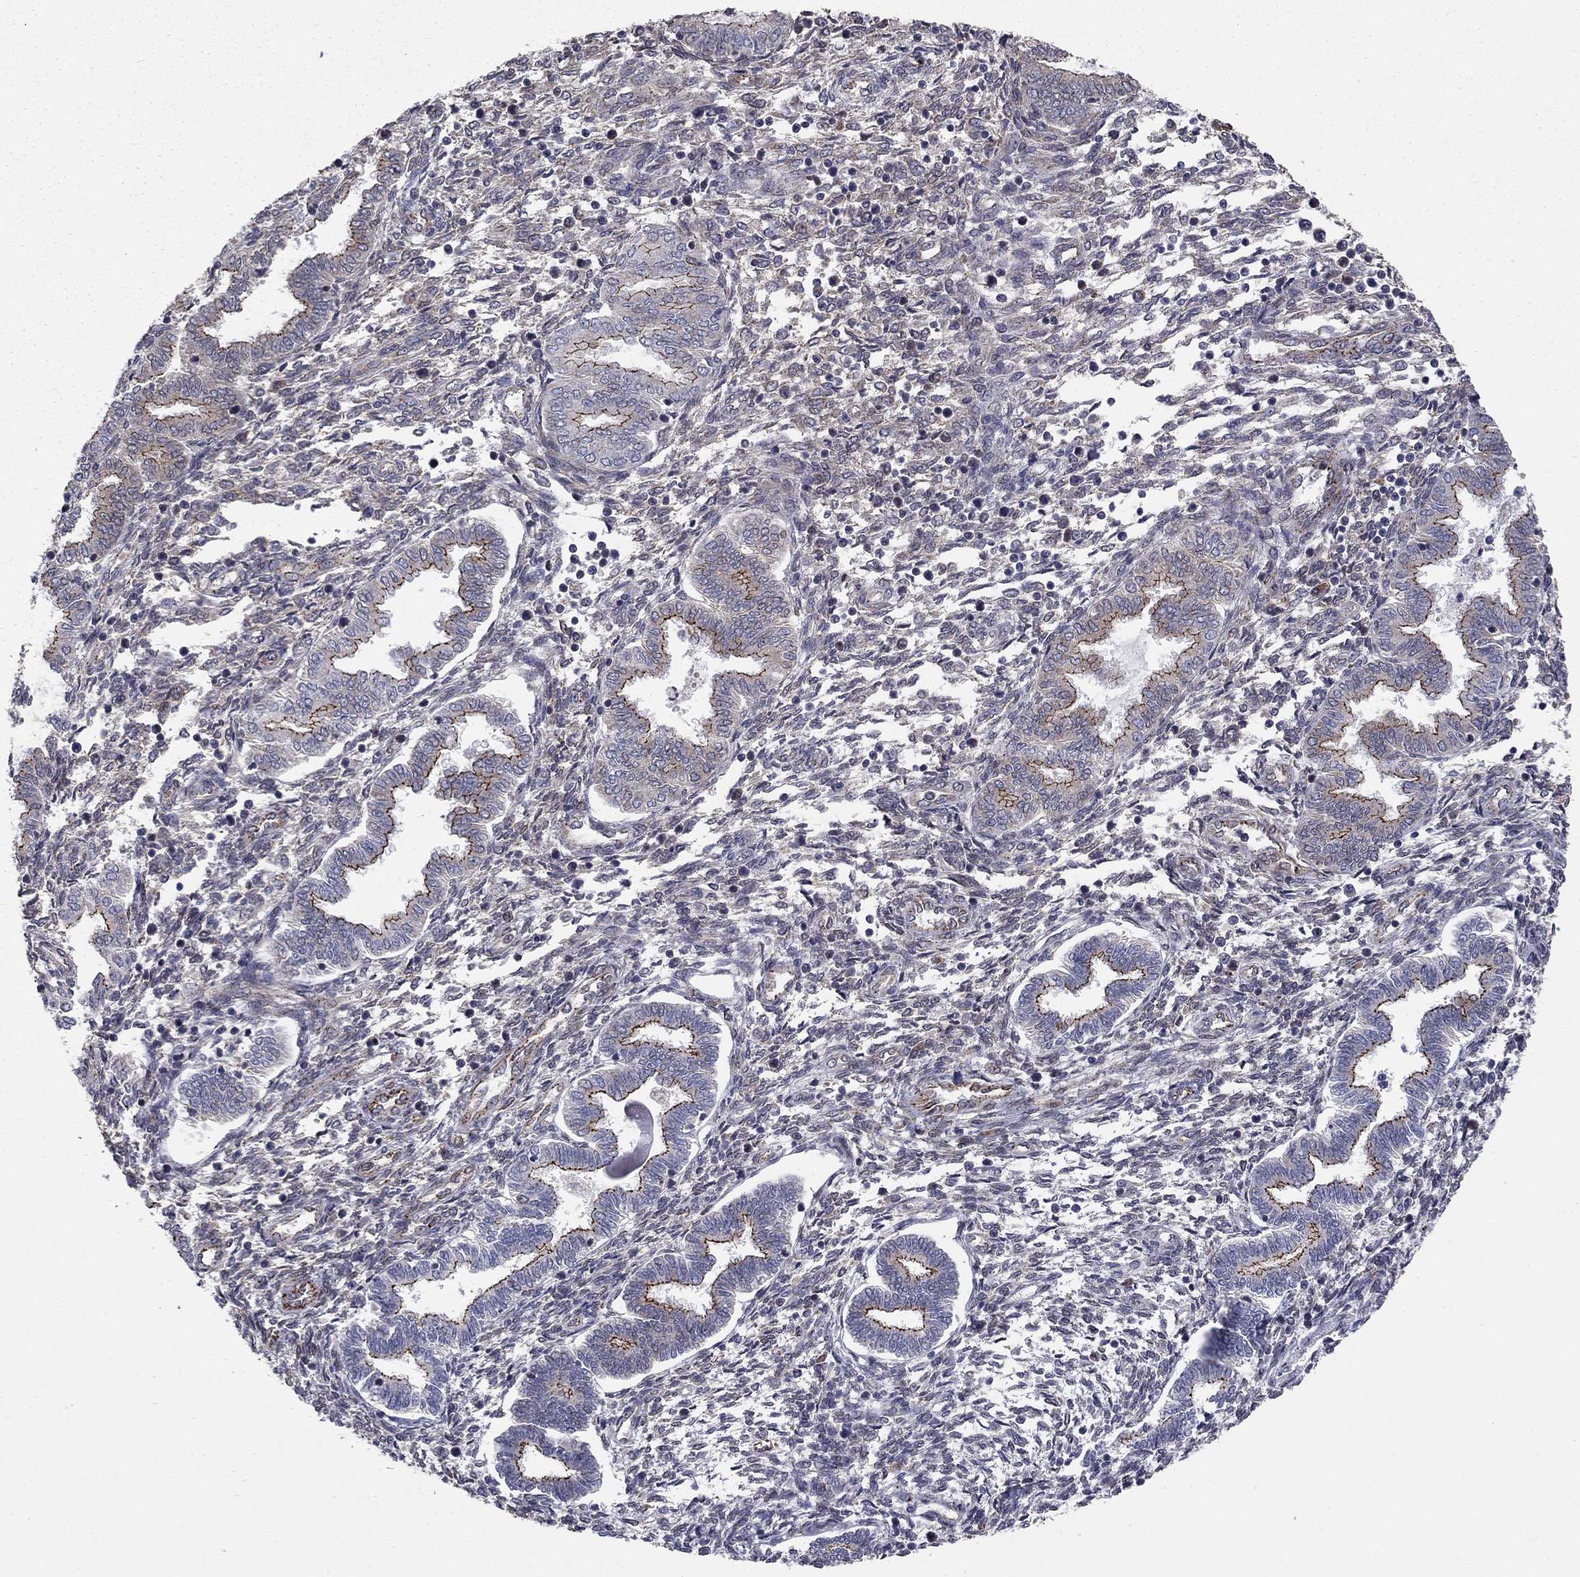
{"staining": {"intensity": "negative", "quantity": "none", "location": "none"}, "tissue": "endometrium", "cell_type": "Cells in endometrial stroma", "image_type": "normal", "snomed": [{"axis": "morphology", "description": "Normal tissue, NOS"}, {"axis": "topography", "description": "Endometrium"}], "caption": "IHC of unremarkable human endometrium reveals no staining in cells in endometrial stroma. (Brightfield microscopy of DAB (3,3'-diaminobenzidine) IHC at high magnification).", "gene": "YIF1A", "patient": {"sex": "female", "age": 42}}